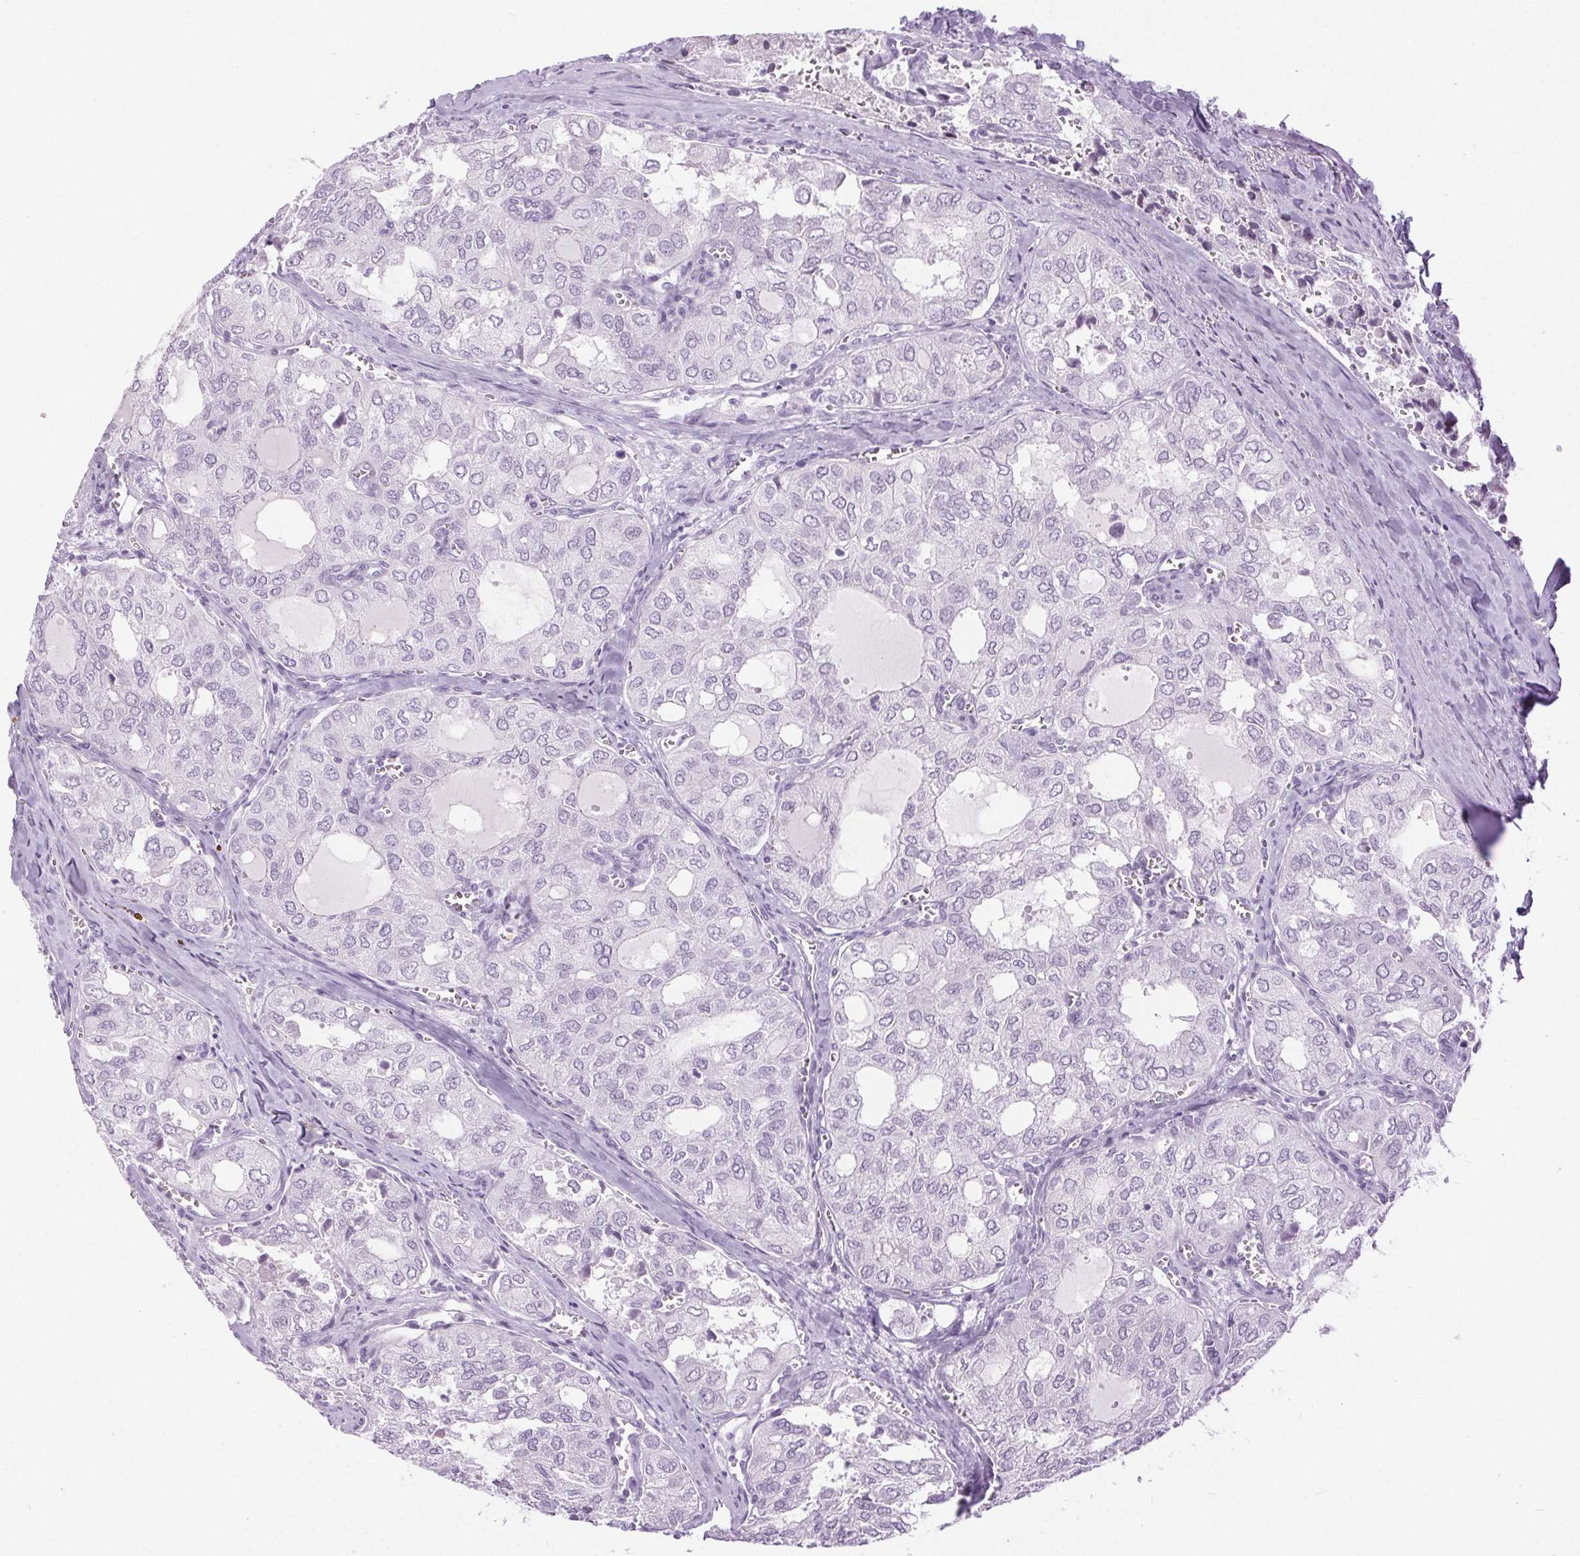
{"staining": {"intensity": "negative", "quantity": "none", "location": "none"}, "tissue": "thyroid cancer", "cell_type": "Tumor cells", "image_type": "cancer", "snomed": [{"axis": "morphology", "description": "Follicular adenoma carcinoma, NOS"}, {"axis": "topography", "description": "Thyroid gland"}], "caption": "A high-resolution image shows IHC staining of thyroid follicular adenoma carcinoma, which reveals no significant positivity in tumor cells.", "gene": "BEND2", "patient": {"sex": "male", "age": 75}}